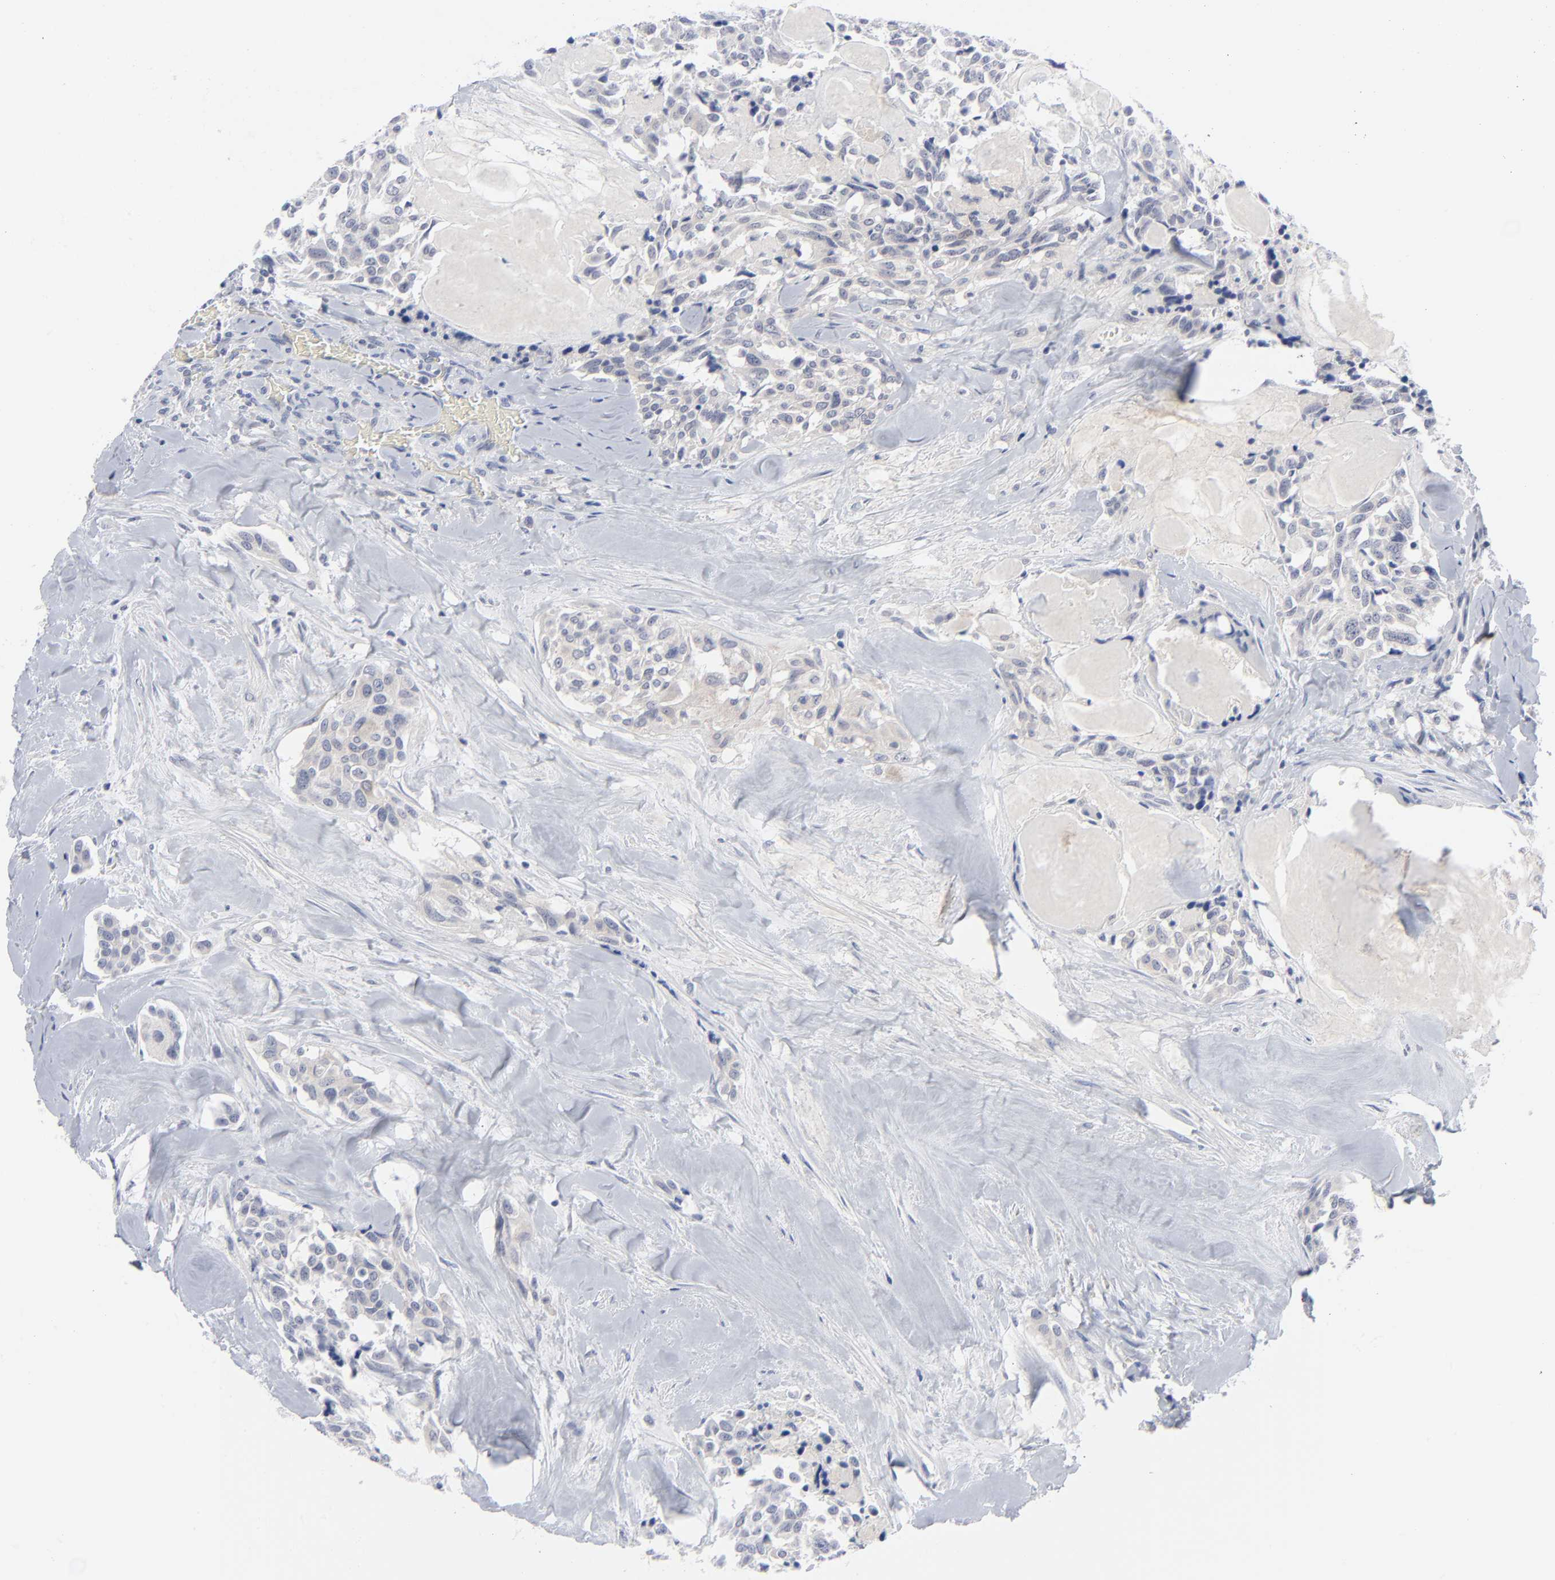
{"staining": {"intensity": "negative", "quantity": "none", "location": "none"}, "tissue": "thyroid cancer", "cell_type": "Tumor cells", "image_type": "cancer", "snomed": [{"axis": "morphology", "description": "Carcinoma, NOS"}, {"axis": "morphology", "description": "Carcinoid, malignant, NOS"}, {"axis": "topography", "description": "Thyroid gland"}], "caption": "This is a histopathology image of immunohistochemistry (IHC) staining of carcinoma (thyroid), which shows no positivity in tumor cells.", "gene": "CLEC4G", "patient": {"sex": "male", "age": 33}}